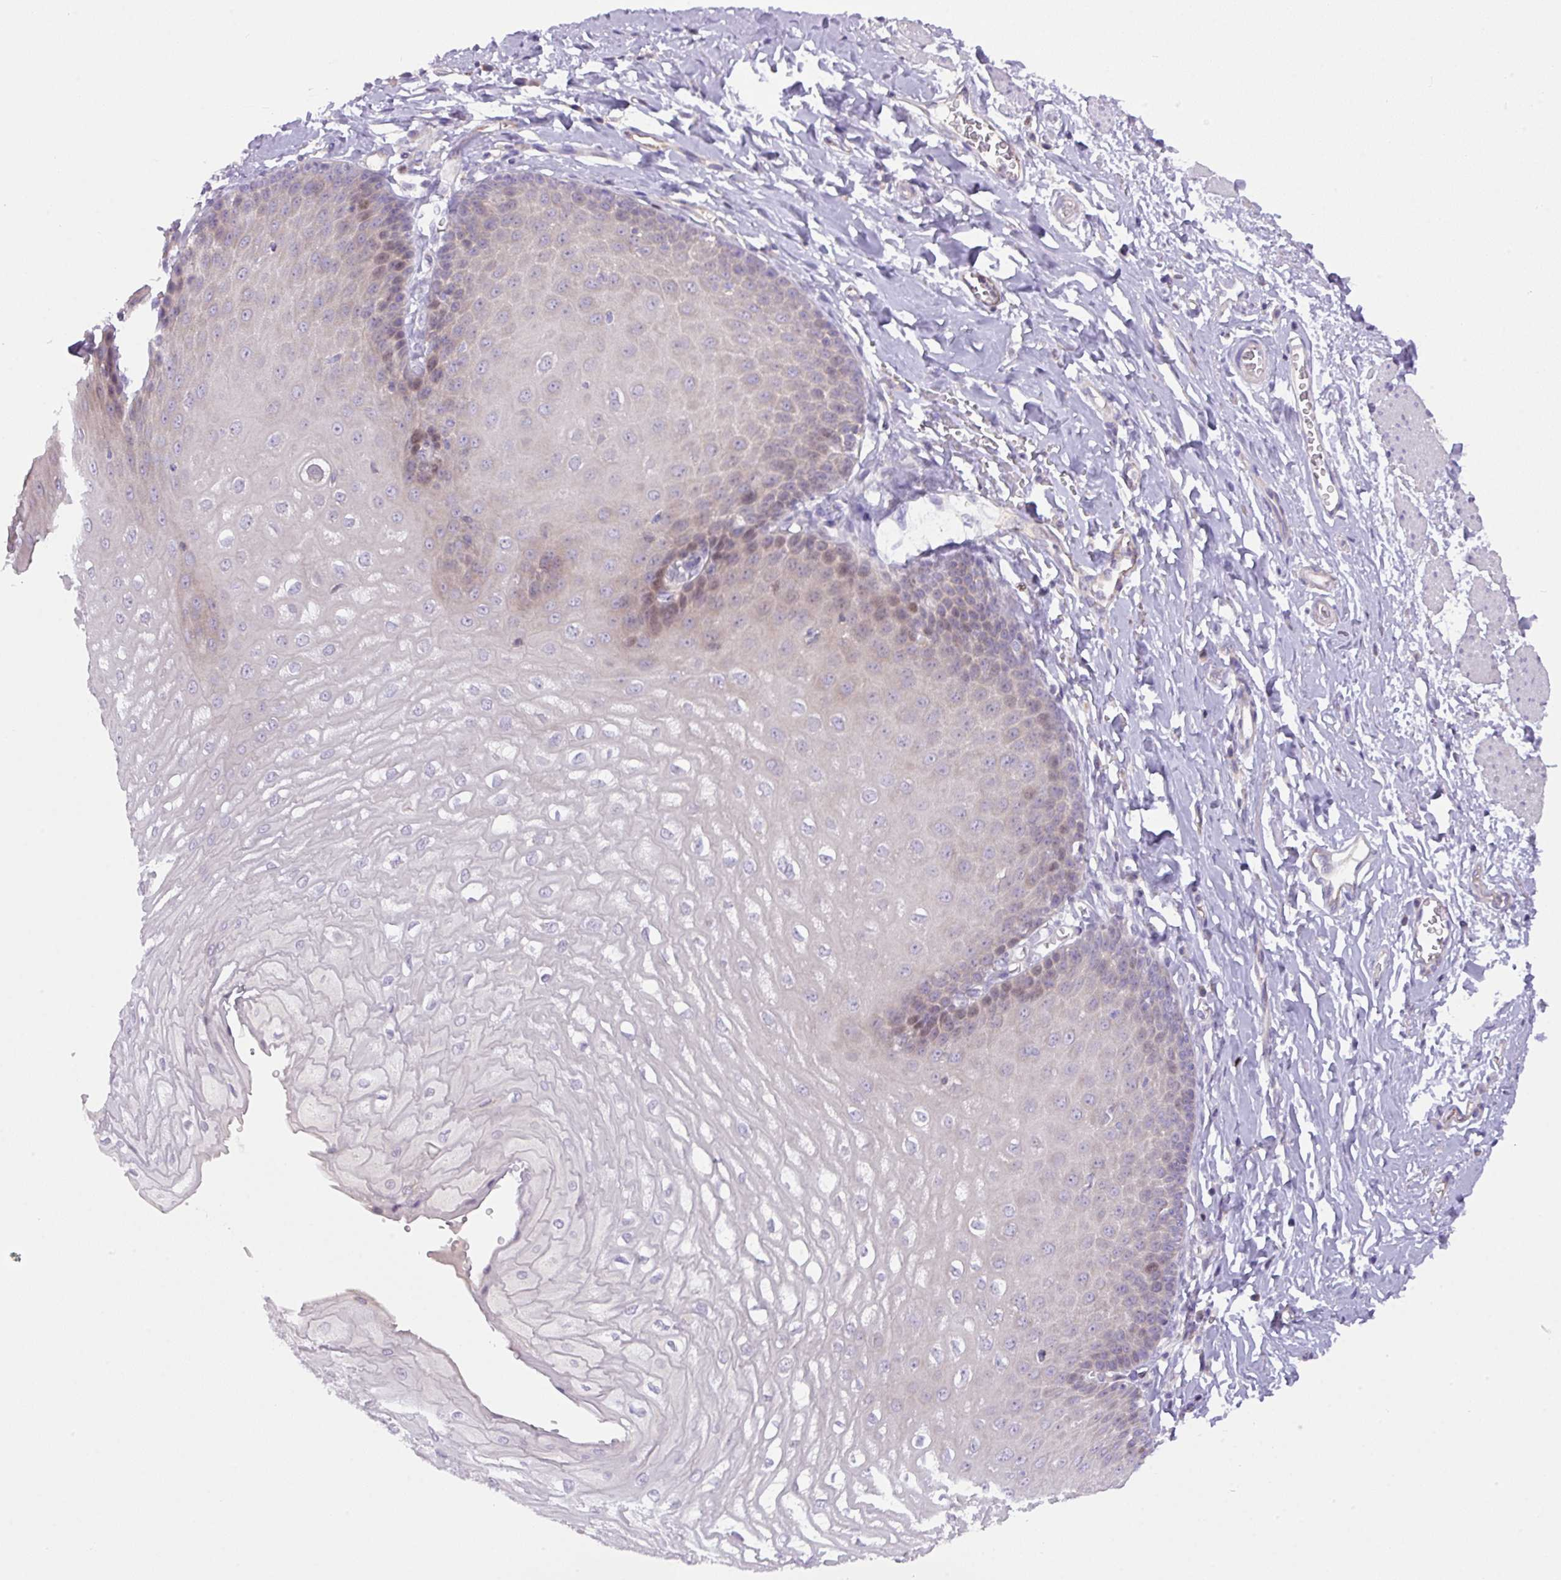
{"staining": {"intensity": "negative", "quantity": "none", "location": "none"}, "tissue": "esophagus", "cell_type": "Squamous epithelial cells", "image_type": "normal", "snomed": [{"axis": "morphology", "description": "Normal tissue, NOS"}, {"axis": "topography", "description": "Esophagus"}], "caption": "High power microscopy micrograph of an immunohistochemistry photomicrograph of normal esophagus, revealing no significant staining in squamous epithelial cells. The staining is performed using DAB brown chromogen with nuclei counter-stained in using hematoxylin.", "gene": "ZNF394", "patient": {"sex": "male", "age": 70}}